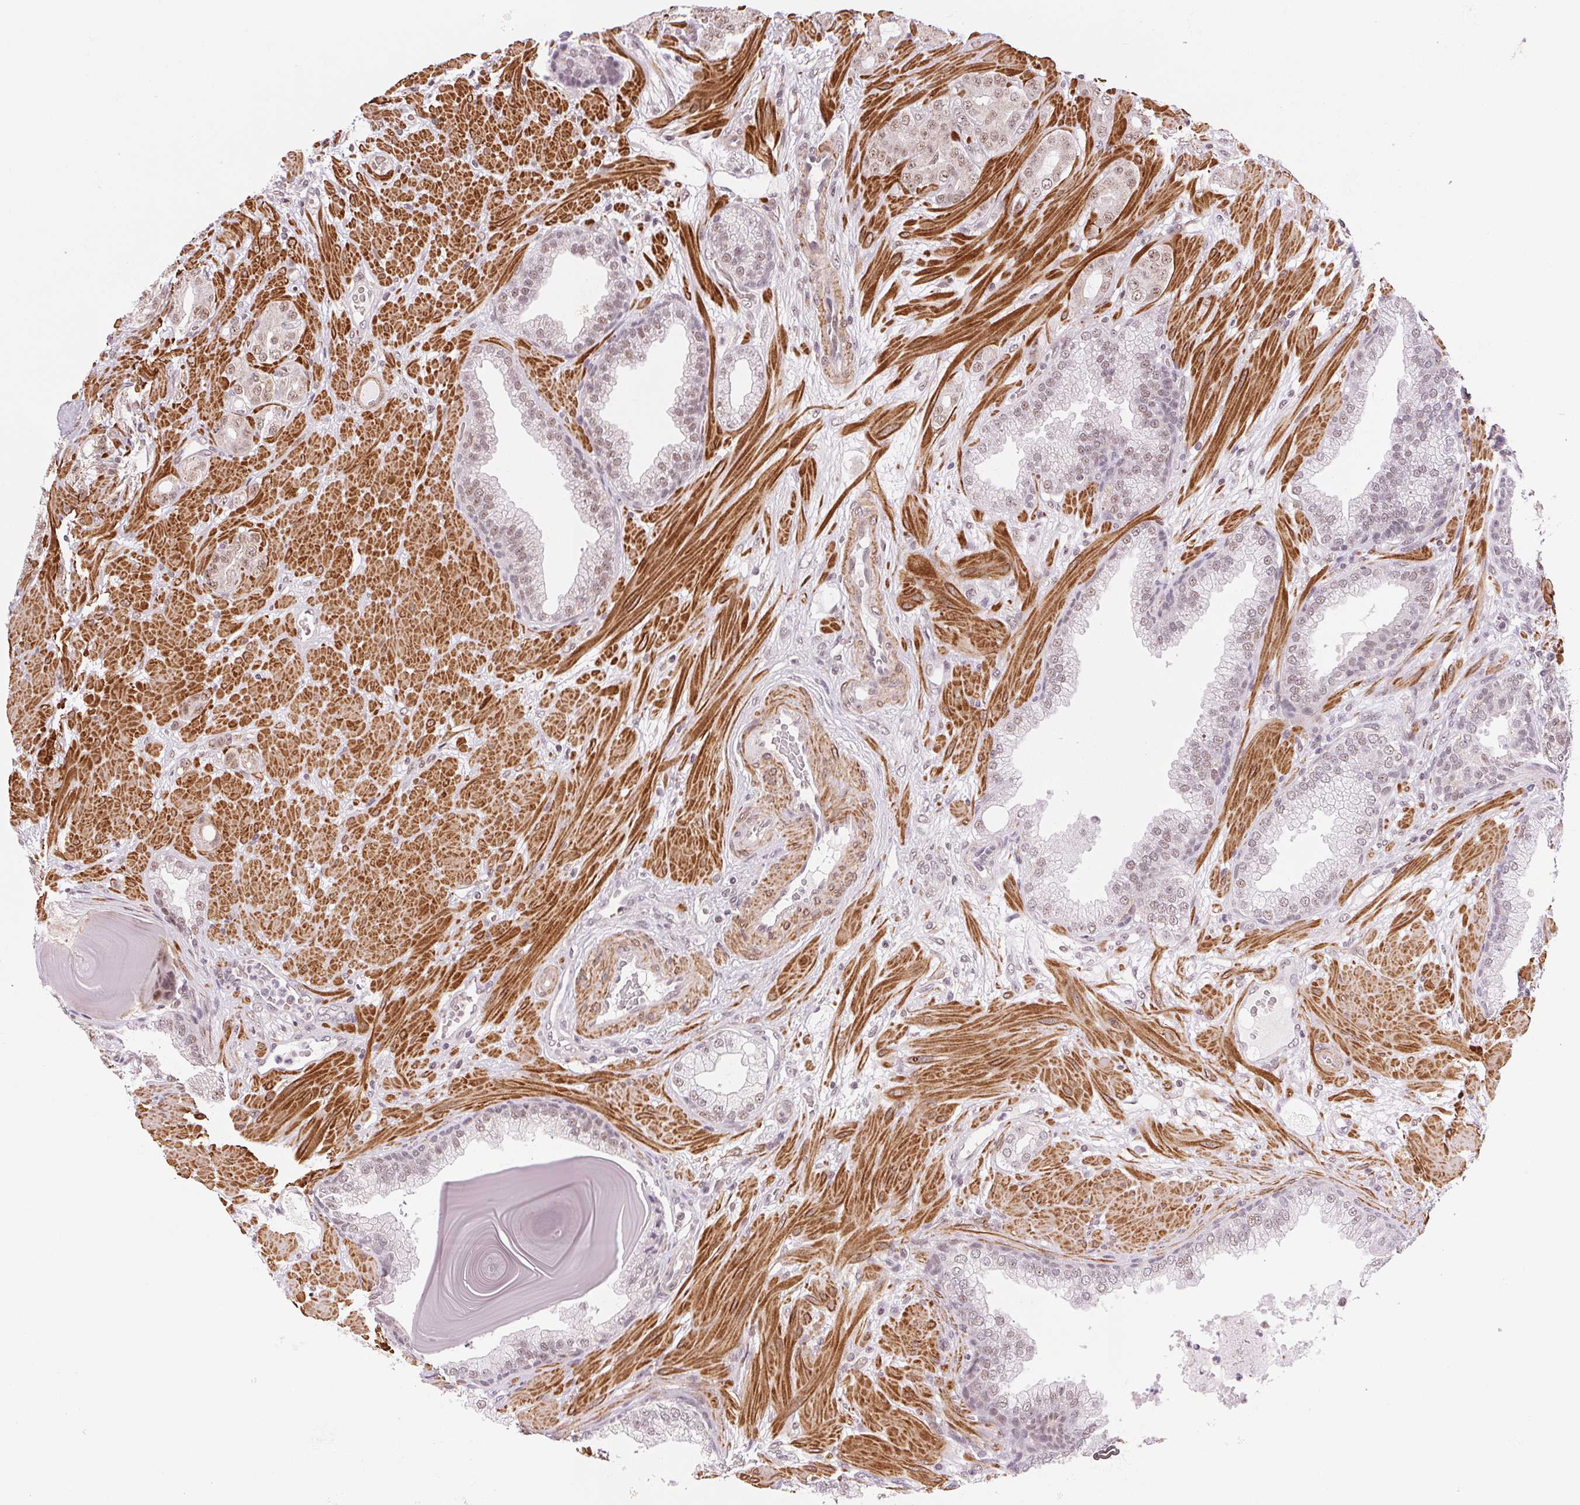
{"staining": {"intensity": "weak", "quantity": "25%-75%", "location": "nuclear"}, "tissue": "prostate cancer", "cell_type": "Tumor cells", "image_type": "cancer", "snomed": [{"axis": "morphology", "description": "Adenocarcinoma, Low grade"}, {"axis": "topography", "description": "Prostate"}], "caption": "Protein expression by immunohistochemistry (IHC) displays weak nuclear positivity in approximately 25%-75% of tumor cells in prostate cancer. The staining was performed using DAB (3,3'-diaminobenzidine) to visualize the protein expression in brown, while the nuclei were stained in blue with hematoxylin (Magnification: 20x).", "gene": "HNRNPDL", "patient": {"sex": "male", "age": 57}}